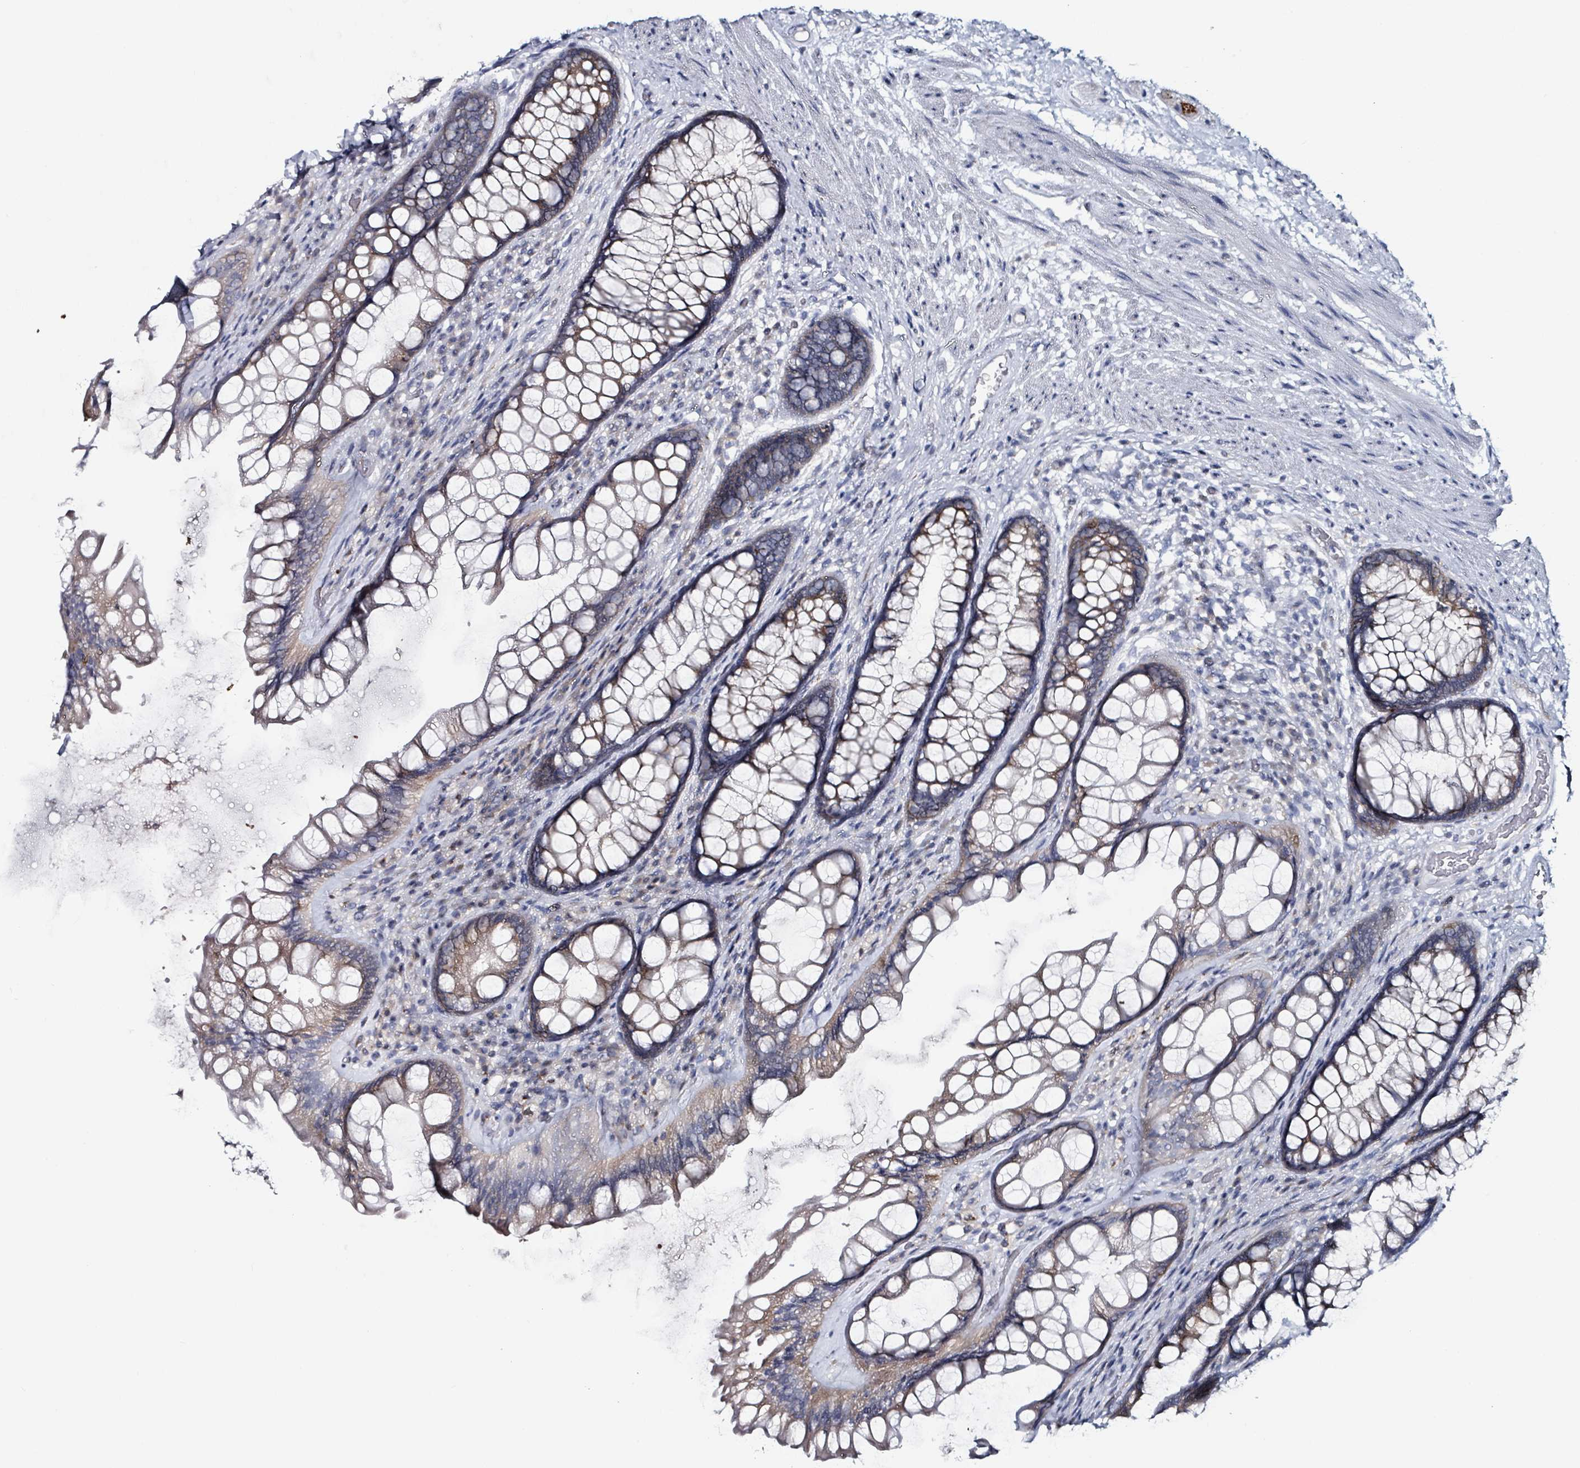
{"staining": {"intensity": "moderate", "quantity": ">75%", "location": "cytoplasmic/membranous"}, "tissue": "rectum", "cell_type": "Glandular cells", "image_type": "normal", "snomed": [{"axis": "morphology", "description": "Normal tissue, NOS"}, {"axis": "topography", "description": "Rectum"}], "caption": "Glandular cells exhibit medium levels of moderate cytoplasmic/membranous positivity in about >75% of cells in benign rectum.", "gene": "B3GAT3", "patient": {"sex": "male", "age": 74}}